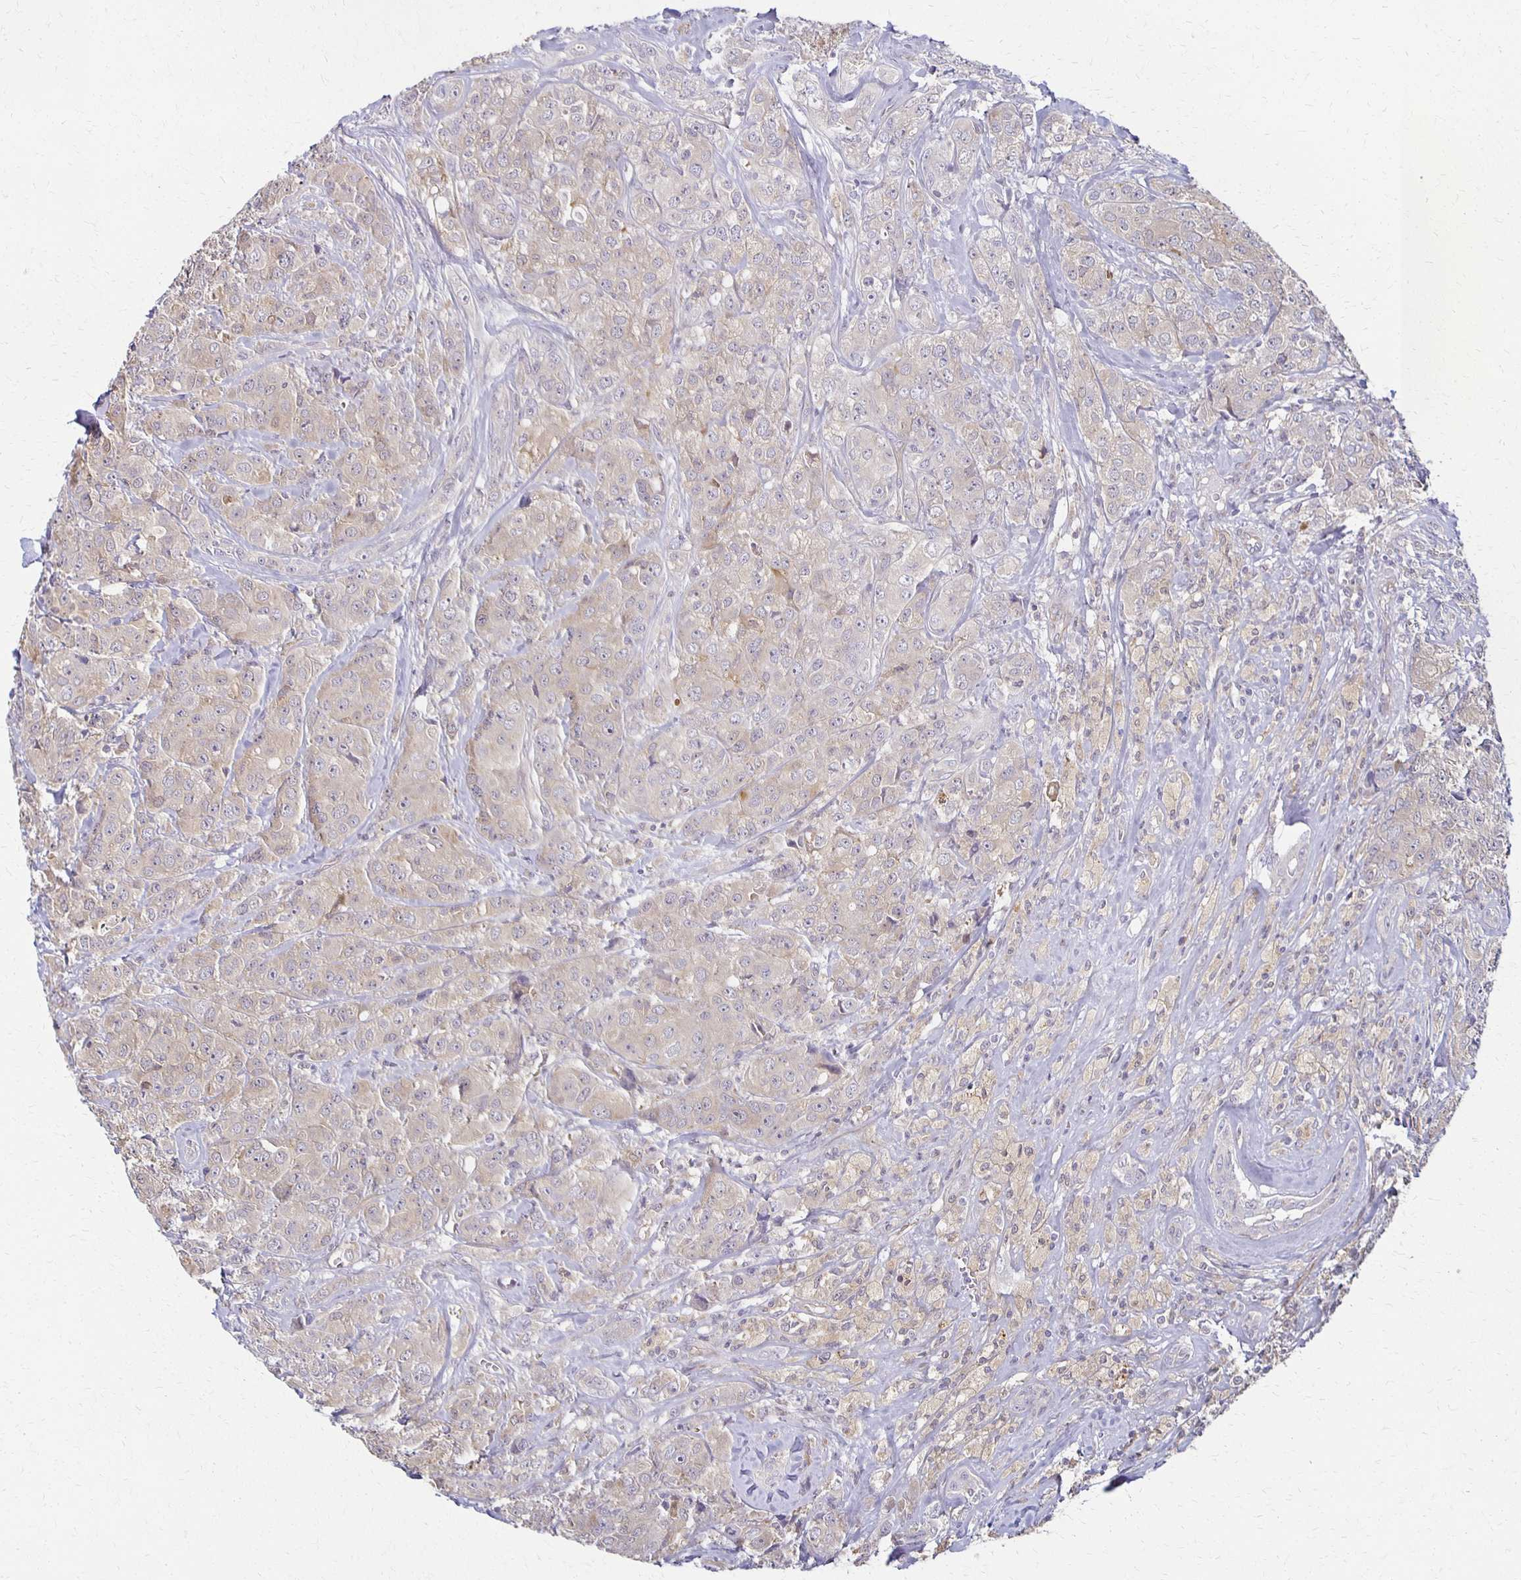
{"staining": {"intensity": "weak", "quantity": ">75%", "location": "cytoplasmic/membranous"}, "tissue": "breast cancer", "cell_type": "Tumor cells", "image_type": "cancer", "snomed": [{"axis": "morphology", "description": "Normal tissue, NOS"}, {"axis": "morphology", "description": "Duct carcinoma"}, {"axis": "topography", "description": "Breast"}], "caption": "Immunohistochemical staining of human breast infiltrating ductal carcinoma displays low levels of weak cytoplasmic/membranous protein expression in approximately >75% of tumor cells.", "gene": "GPX4", "patient": {"sex": "female", "age": 43}}